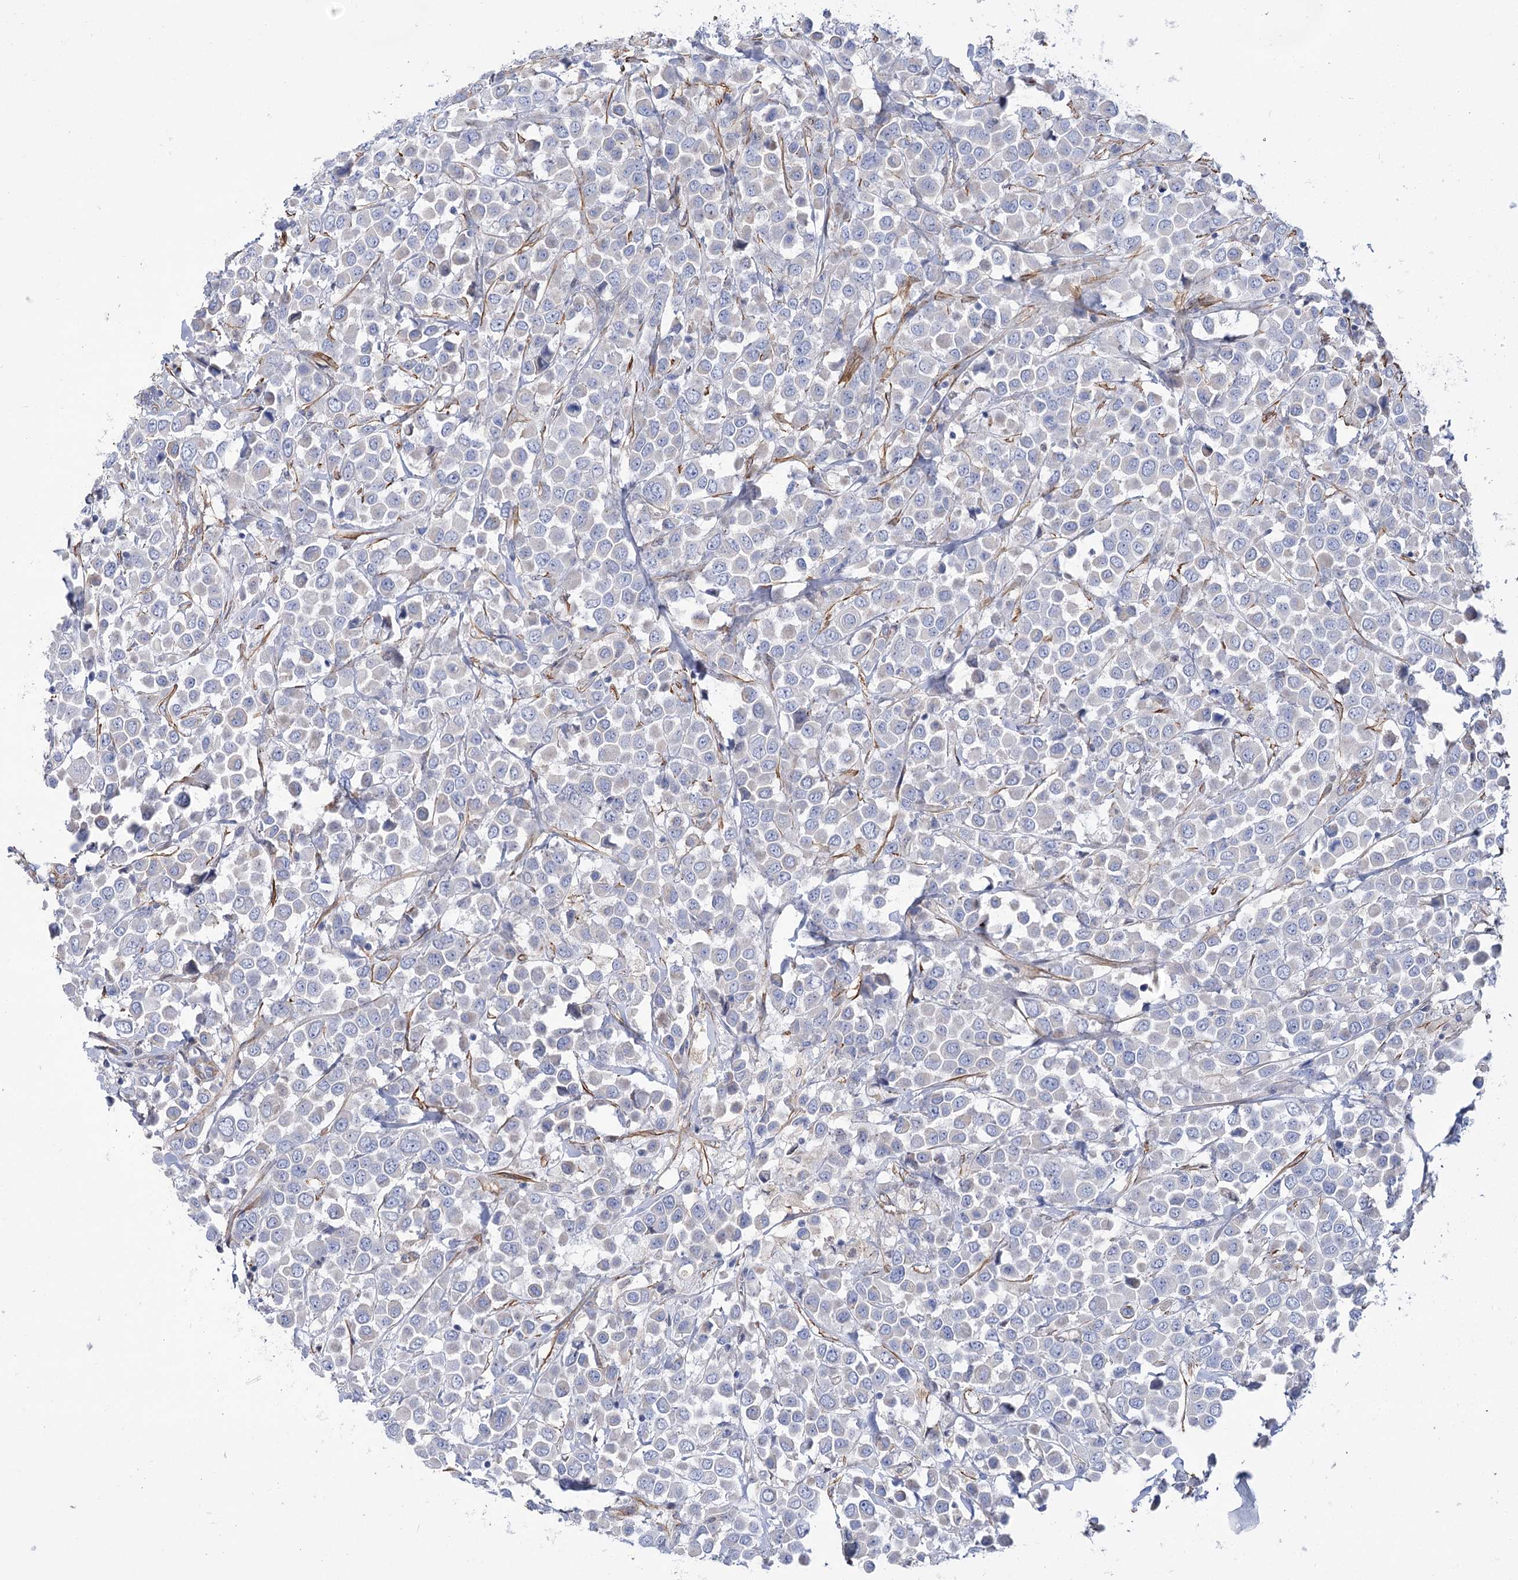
{"staining": {"intensity": "negative", "quantity": "none", "location": "none"}, "tissue": "breast cancer", "cell_type": "Tumor cells", "image_type": "cancer", "snomed": [{"axis": "morphology", "description": "Duct carcinoma"}, {"axis": "topography", "description": "Breast"}], "caption": "This is an immunohistochemistry (IHC) photomicrograph of breast cancer (infiltrating ductal carcinoma). There is no positivity in tumor cells.", "gene": "WASHC3", "patient": {"sex": "female", "age": 61}}